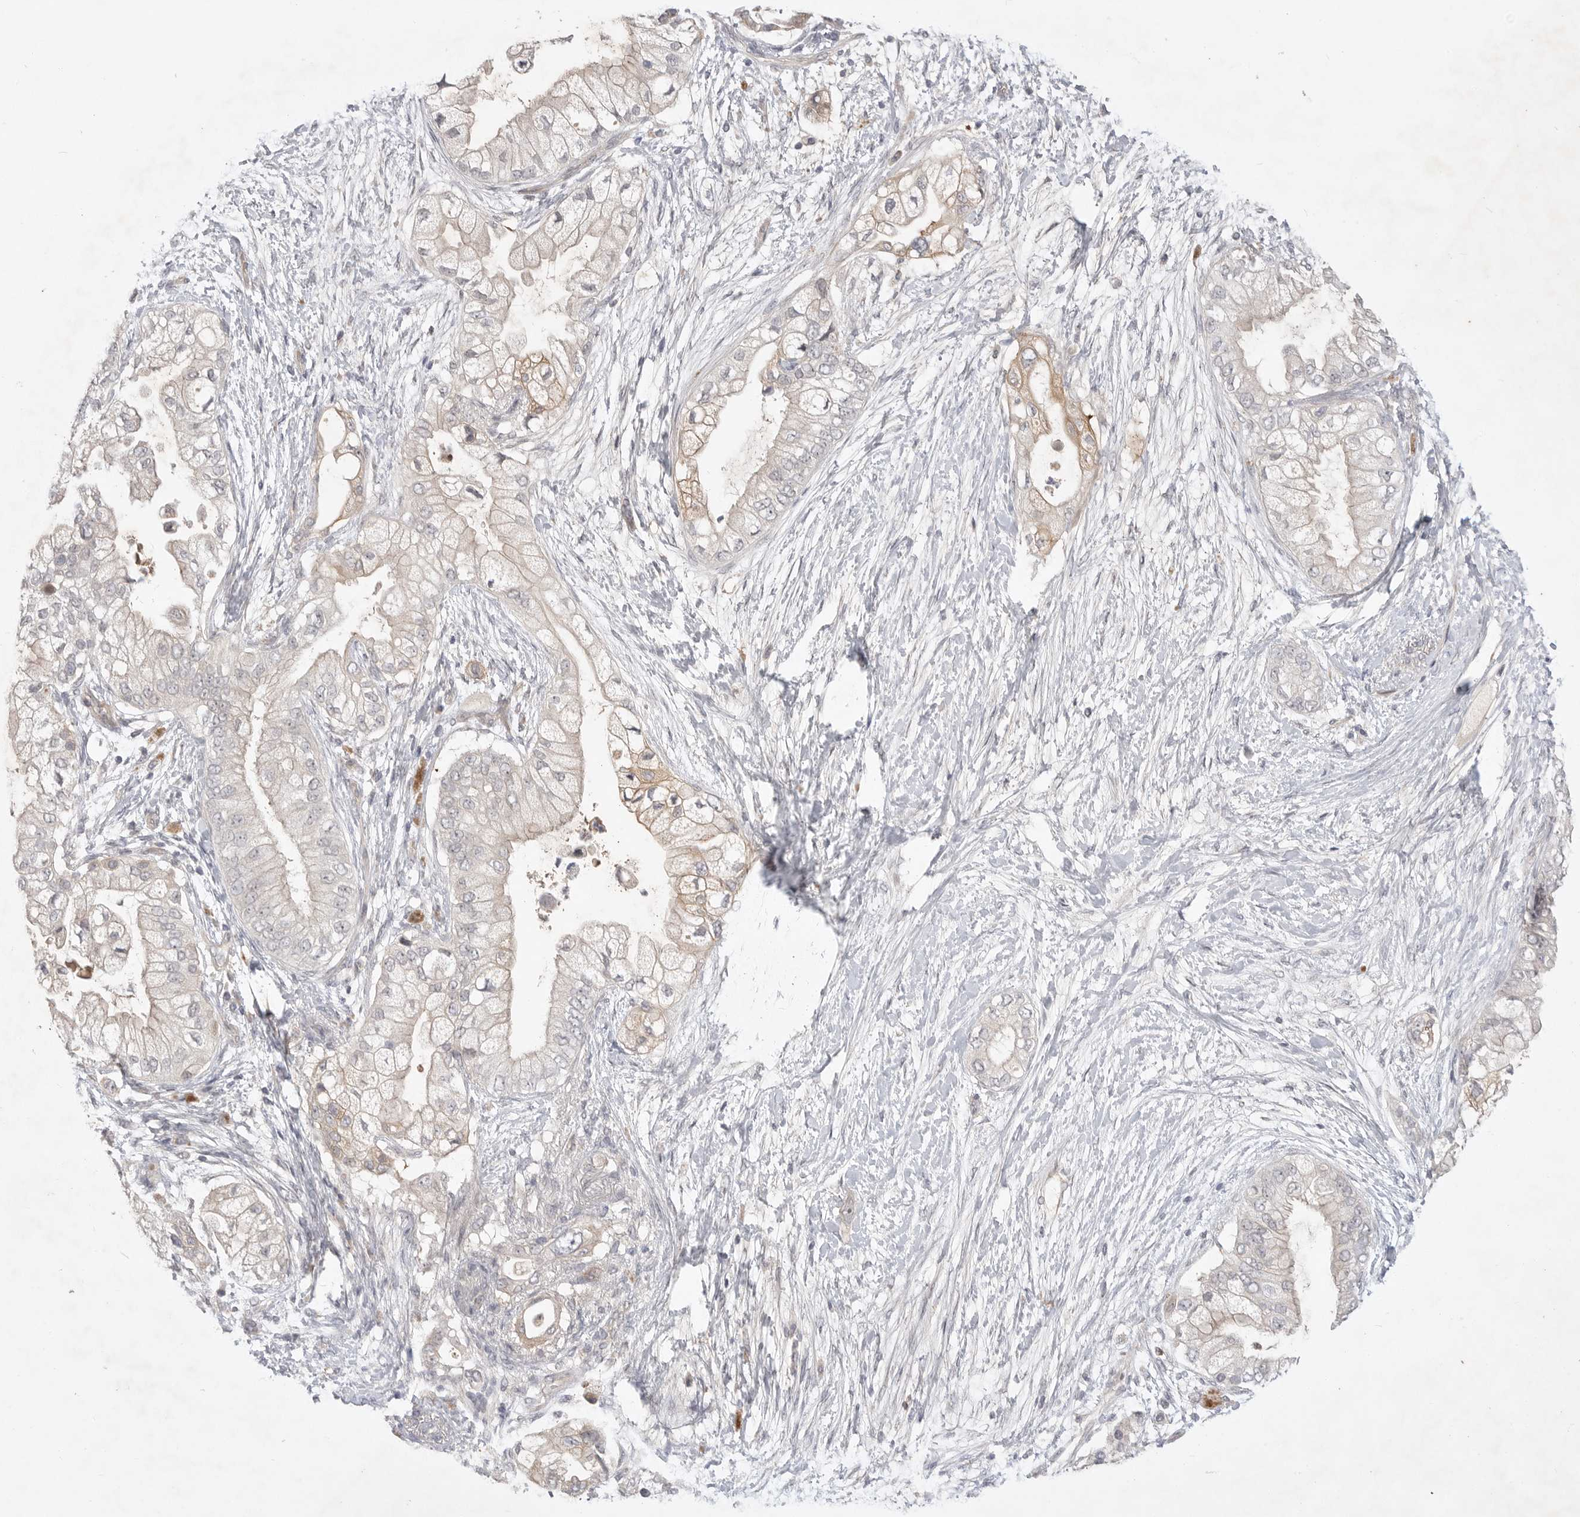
{"staining": {"intensity": "moderate", "quantity": "<25%", "location": "cytoplasmic/membranous"}, "tissue": "pancreatic cancer", "cell_type": "Tumor cells", "image_type": "cancer", "snomed": [{"axis": "morphology", "description": "Adenocarcinoma, NOS"}, {"axis": "topography", "description": "Pancreas"}], "caption": "The immunohistochemical stain labels moderate cytoplasmic/membranous expression in tumor cells of pancreatic cancer tissue.", "gene": "ITGAD", "patient": {"sex": "male", "age": 53}}